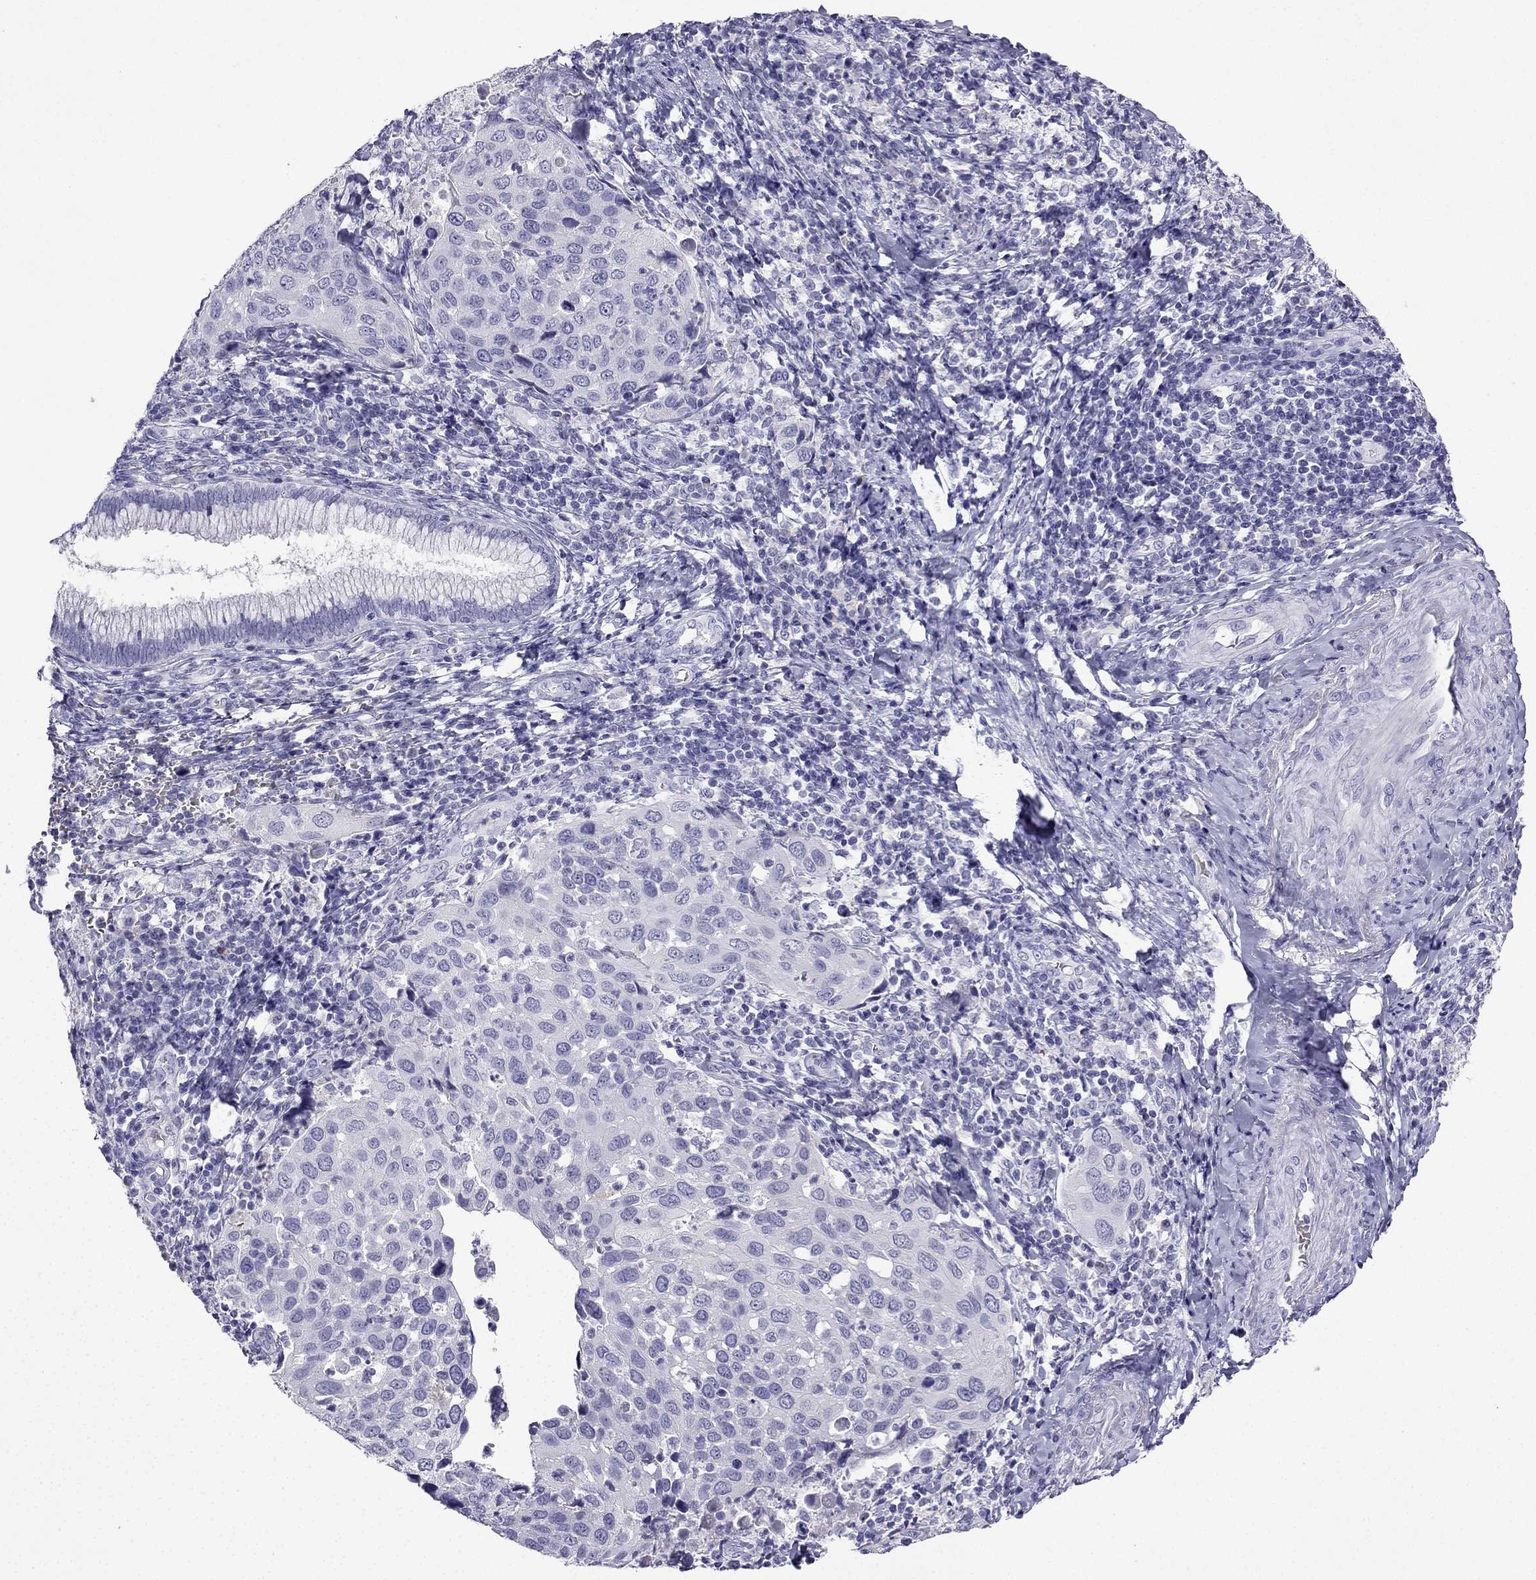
{"staining": {"intensity": "negative", "quantity": "none", "location": "none"}, "tissue": "cervical cancer", "cell_type": "Tumor cells", "image_type": "cancer", "snomed": [{"axis": "morphology", "description": "Squamous cell carcinoma, NOS"}, {"axis": "topography", "description": "Cervix"}], "caption": "Human squamous cell carcinoma (cervical) stained for a protein using IHC exhibits no positivity in tumor cells.", "gene": "NPTX1", "patient": {"sex": "female", "age": 54}}